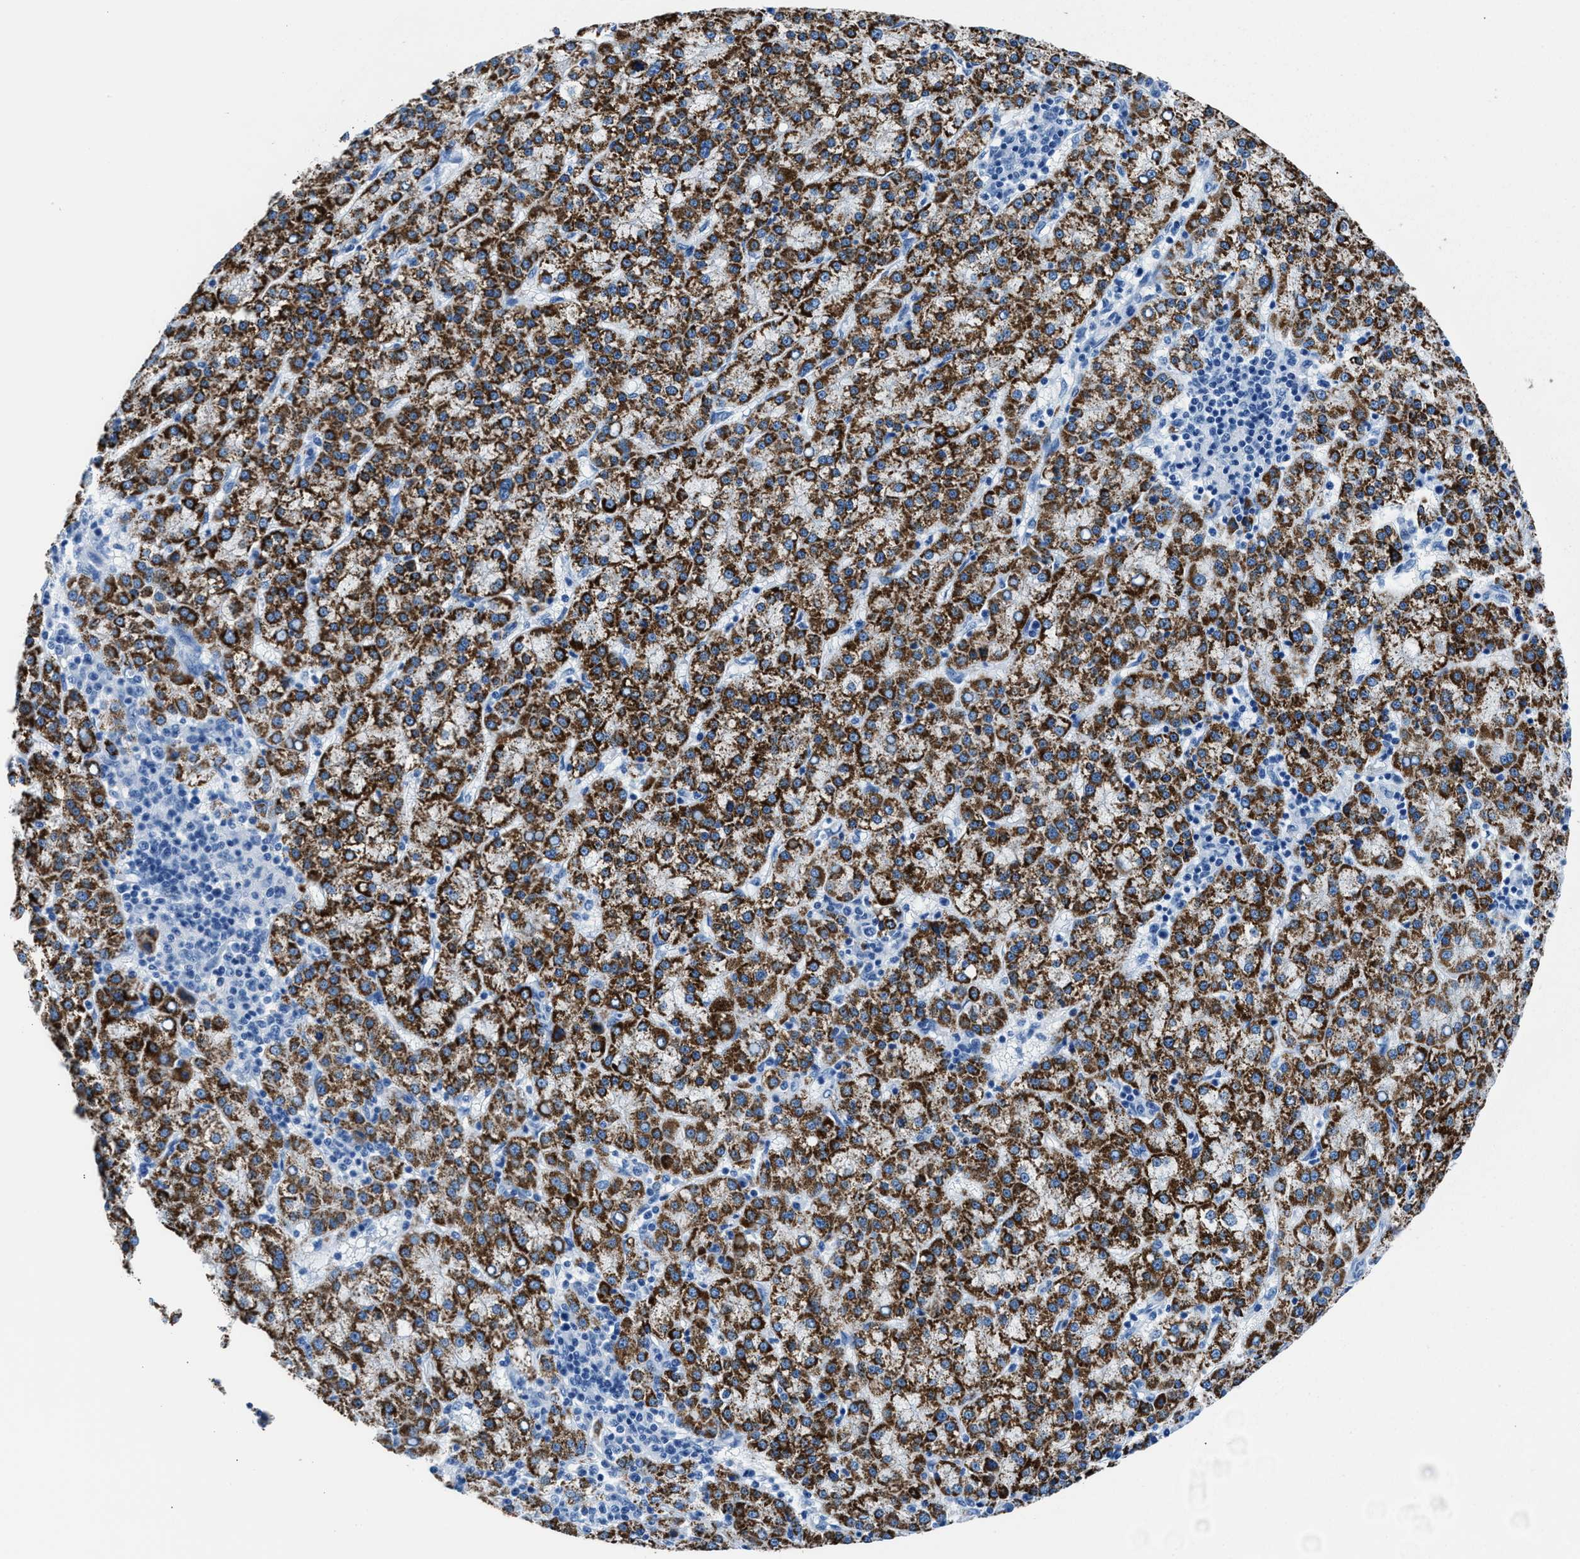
{"staining": {"intensity": "strong", "quantity": ">75%", "location": "cytoplasmic/membranous"}, "tissue": "liver cancer", "cell_type": "Tumor cells", "image_type": "cancer", "snomed": [{"axis": "morphology", "description": "Carcinoma, Hepatocellular, NOS"}, {"axis": "topography", "description": "Liver"}], "caption": "Immunohistochemical staining of liver cancer exhibits strong cytoplasmic/membranous protein positivity in about >75% of tumor cells. (Brightfield microscopy of DAB IHC at high magnification).", "gene": "CPS1", "patient": {"sex": "female", "age": 58}}